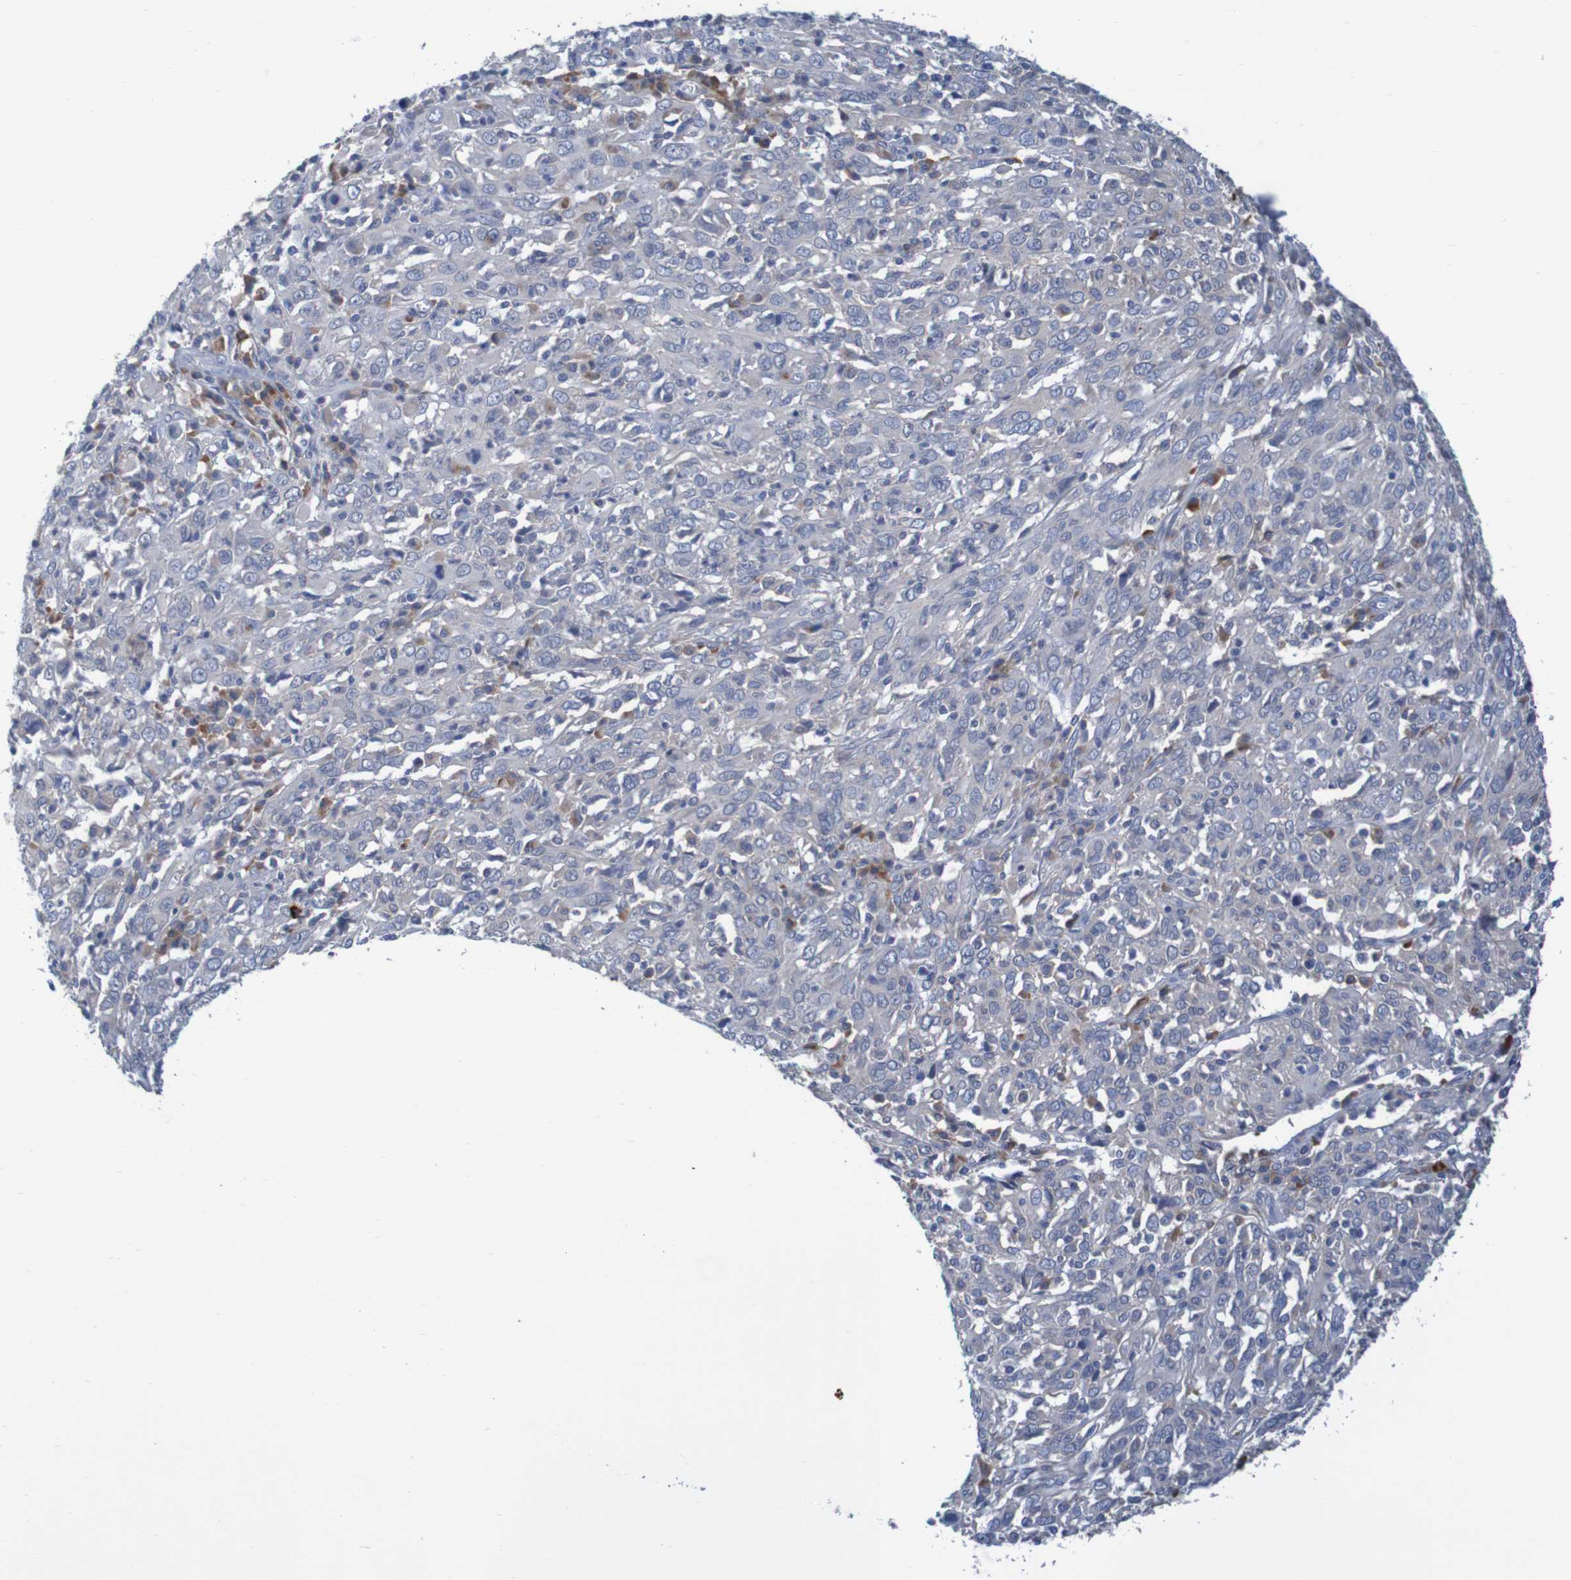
{"staining": {"intensity": "weak", "quantity": "<25%", "location": "cytoplasmic/membranous"}, "tissue": "cervical cancer", "cell_type": "Tumor cells", "image_type": "cancer", "snomed": [{"axis": "morphology", "description": "Squamous cell carcinoma, NOS"}, {"axis": "topography", "description": "Cervix"}], "caption": "This is an immunohistochemistry histopathology image of human cervical squamous cell carcinoma. There is no expression in tumor cells.", "gene": "LTA", "patient": {"sex": "female", "age": 46}}